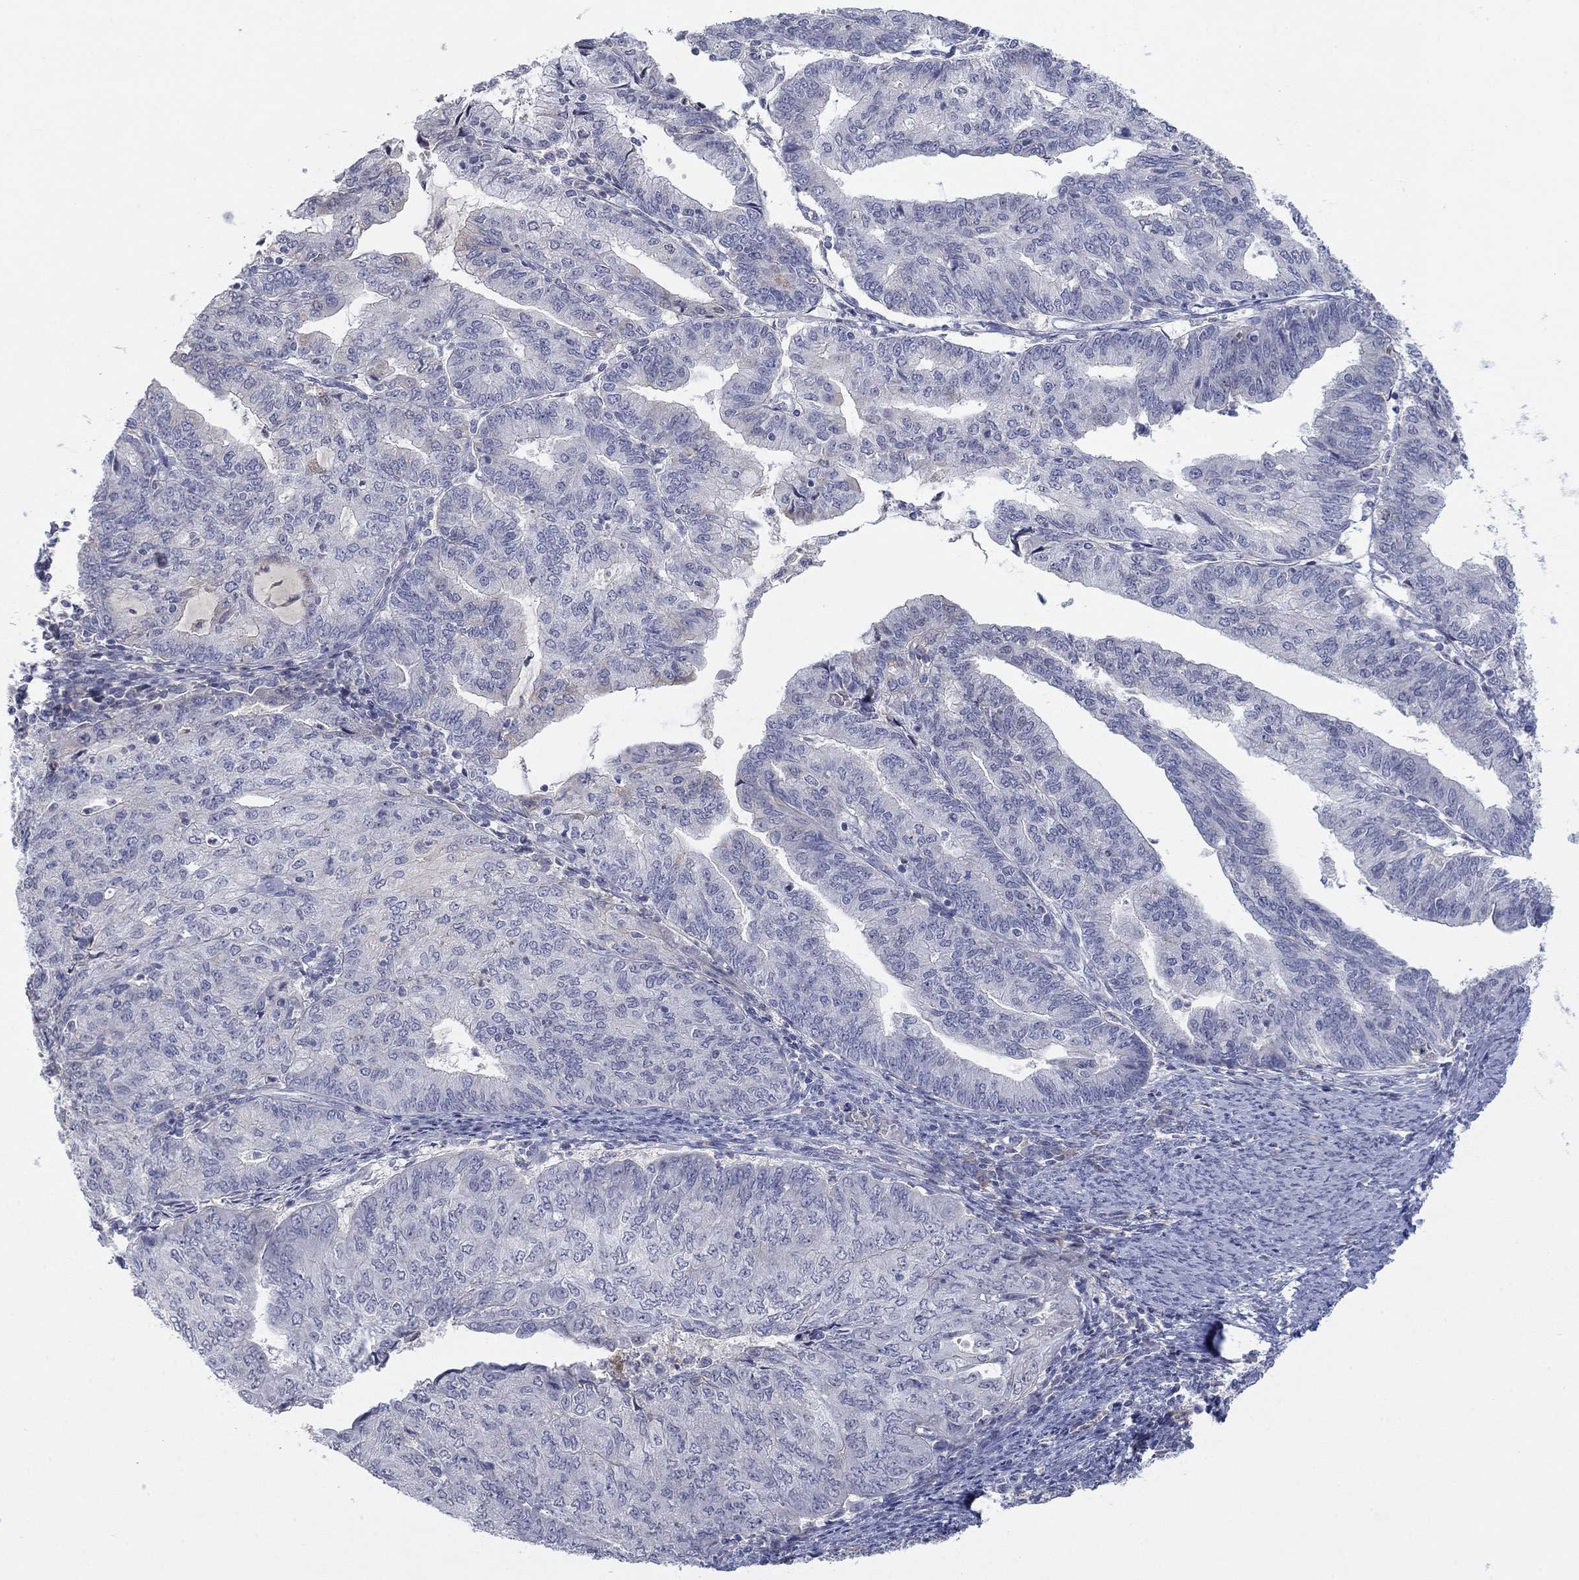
{"staining": {"intensity": "negative", "quantity": "none", "location": "none"}, "tissue": "endometrial cancer", "cell_type": "Tumor cells", "image_type": "cancer", "snomed": [{"axis": "morphology", "description": "Adenocarcinoma, NOS"}, {"axis": "topography", "description": "Endometrium"}], "caption": "There is no significant expression in tumor cells of endometrial adenocarcinoma. (Stains: DAB (3,3'-diaminobenzidine) immunohistochemistry (IHC) with hematoxylin counter stain, Microscopy: brightfield microscopy at high magnification).", "gene": "AMN1", "patient": {"sex": "female", "age": 82}}